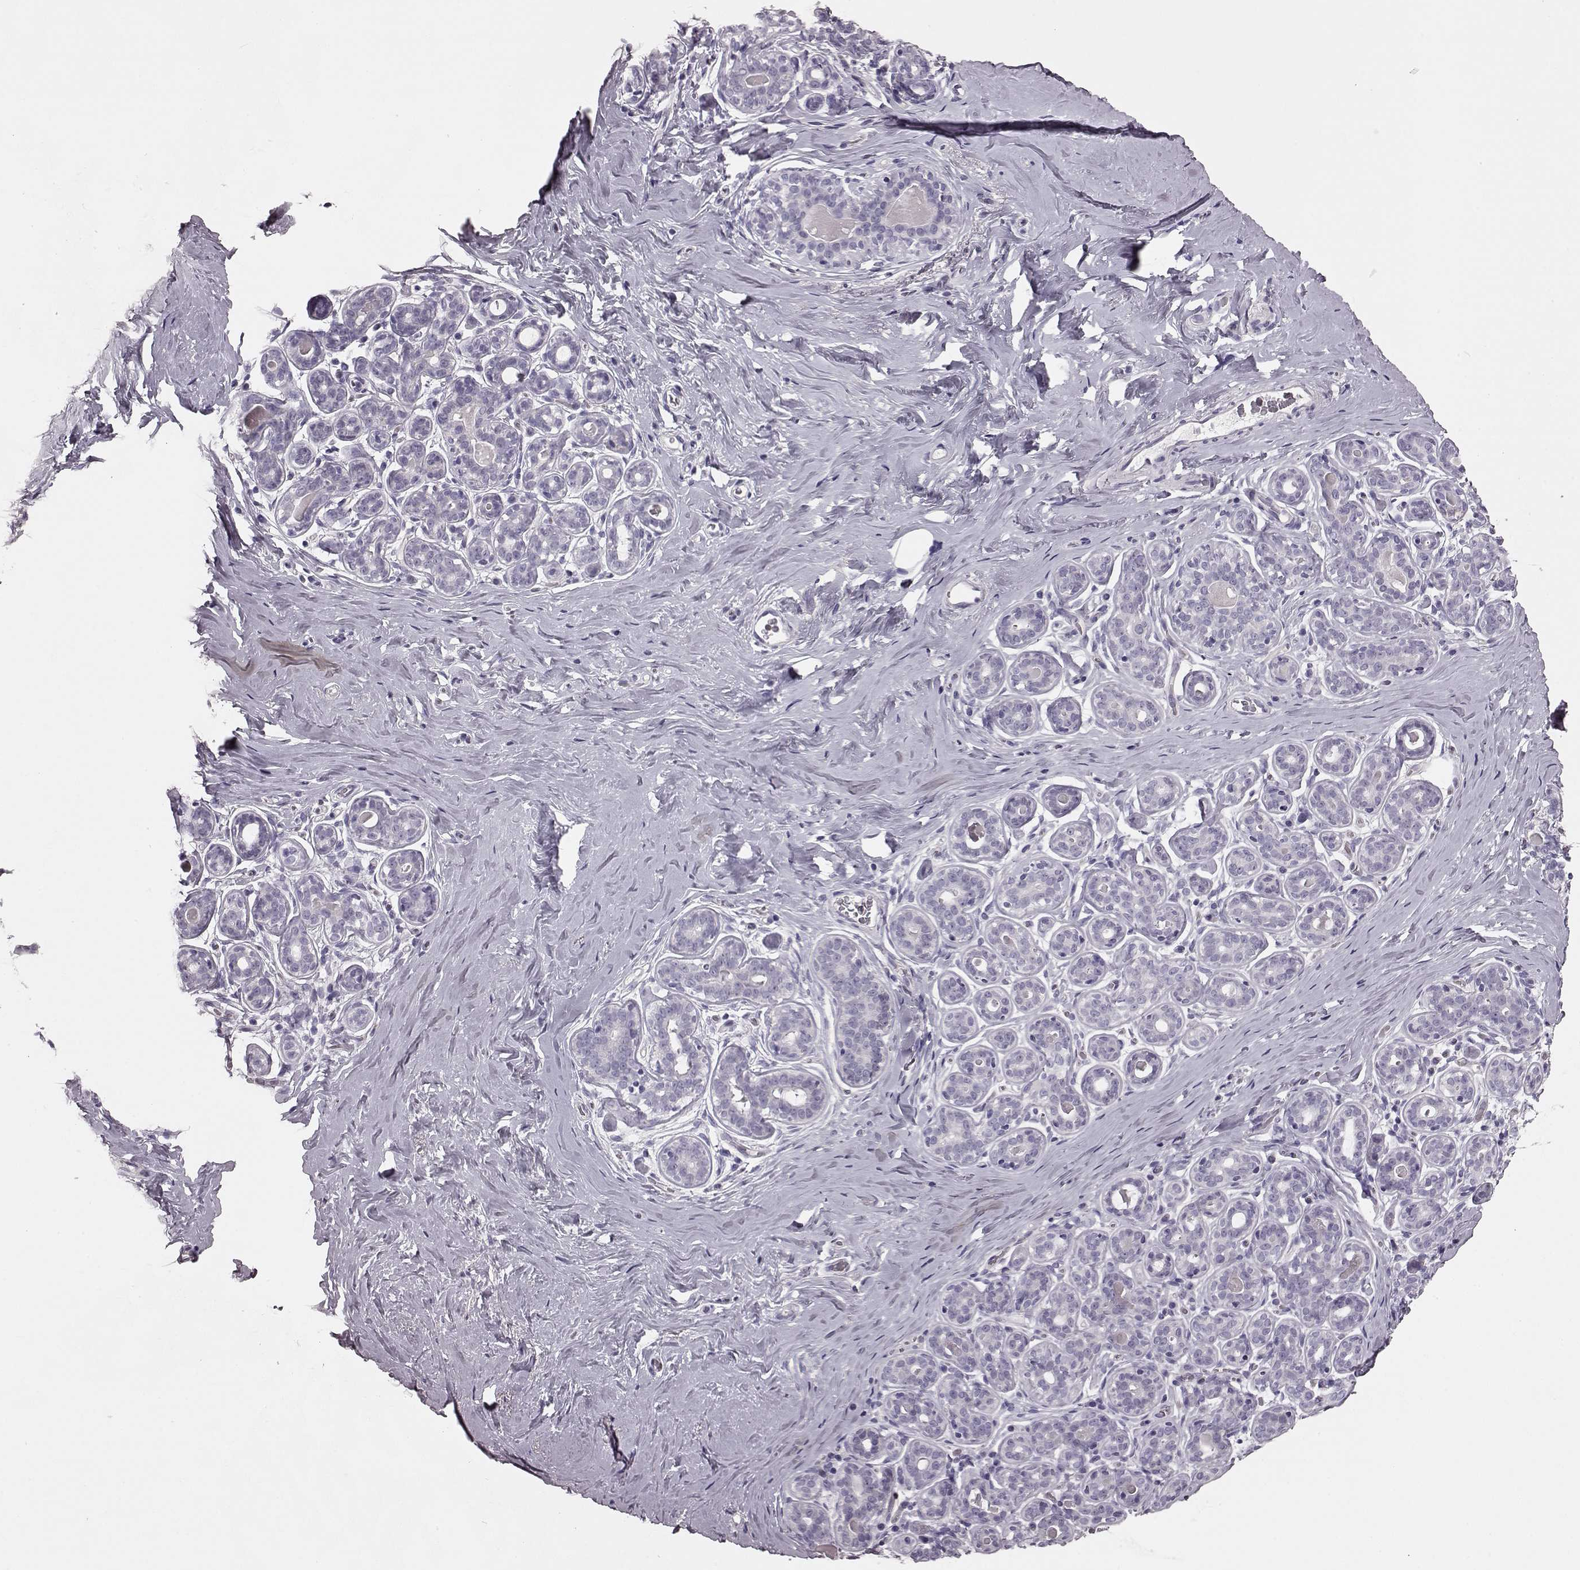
{"staining": {"intensity": "negative", "quantity": "none", "location": "none"}, "tissue": "breast", "cell_type": "Adipocytes", "image_type": "normal", "snomed": [{"axis": "morphology", "description": "Normal tissue, NOS"}, {"axis": "topography", "description": "Skin"}, {"axis": "topography", "description": "Breast"}], "caption": "Adipocytes are negative for protein expression in unremarkable human breast. The staining is performed using DAB (3,3'-diaminobenzidine) brown chromogen with nuclei counter-stained in using hematoxylin.", "gene": "SNTG1", "patient": {"sex": "female", "age": 43}}